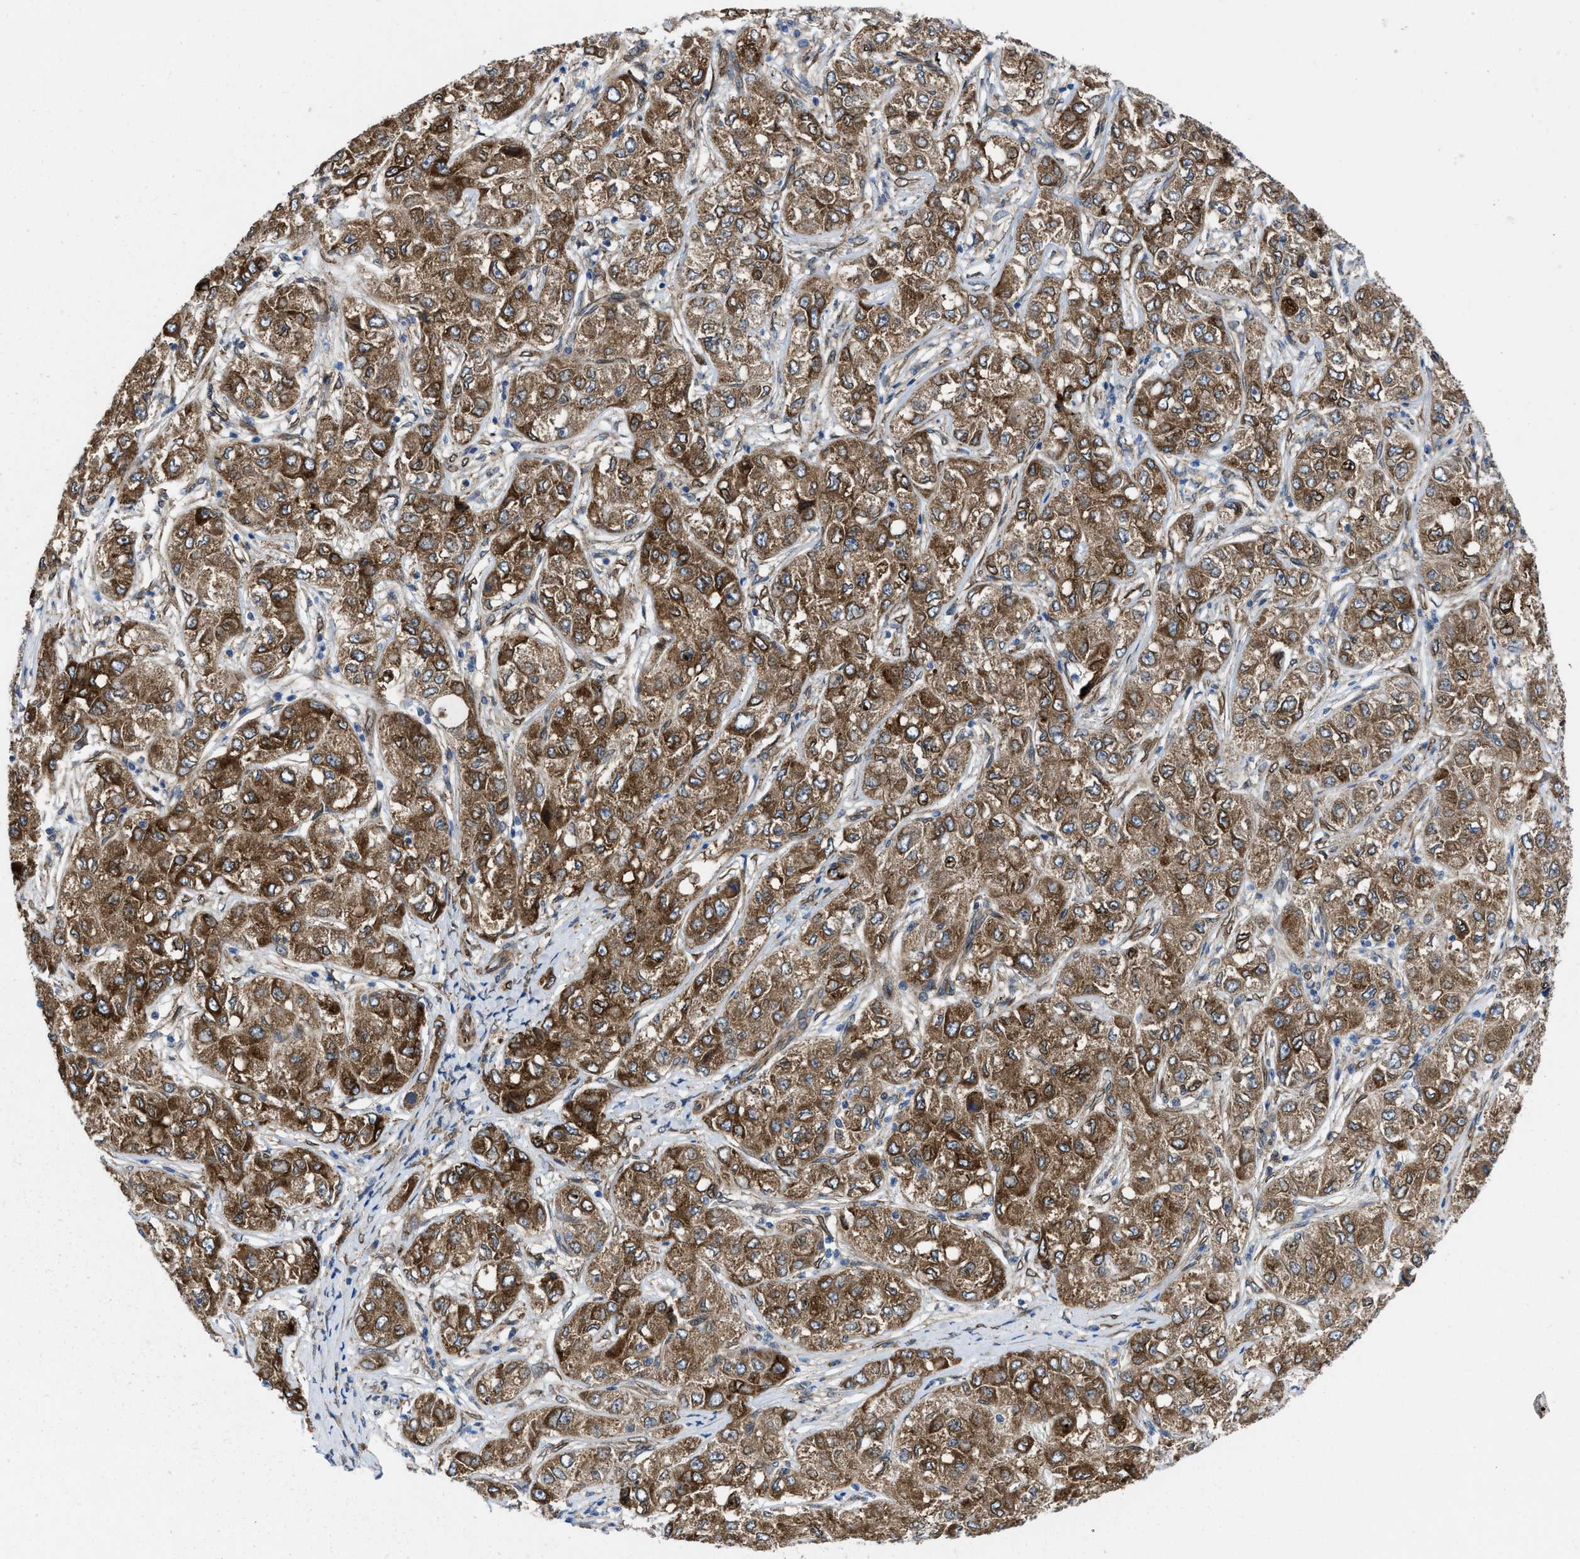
{"staining": {"intensity": "strong", "quantity": ">75%", "location": "cytoplasmic/membranous"}, "tissue": "liver cancer", "cell_type": "Tumor cells", "image_type": "cancer", "snomed": [{"axis": "morphology", "description": "Carcinoma, Hepatocellular, NOS"}, {"axis": "topography", "description": "Liver"}], "caption": "Immunohistochemistry (IHC) image of human liver cancer (hepatocellular carcinoma) stained for a protein (brown), which exhibits high levels of strong cytoplasmic/membranous positivity in approximately >75% of tumor cells.", "gene": "ERLIN2", "patient": {"sex": "male", "age": 80}}